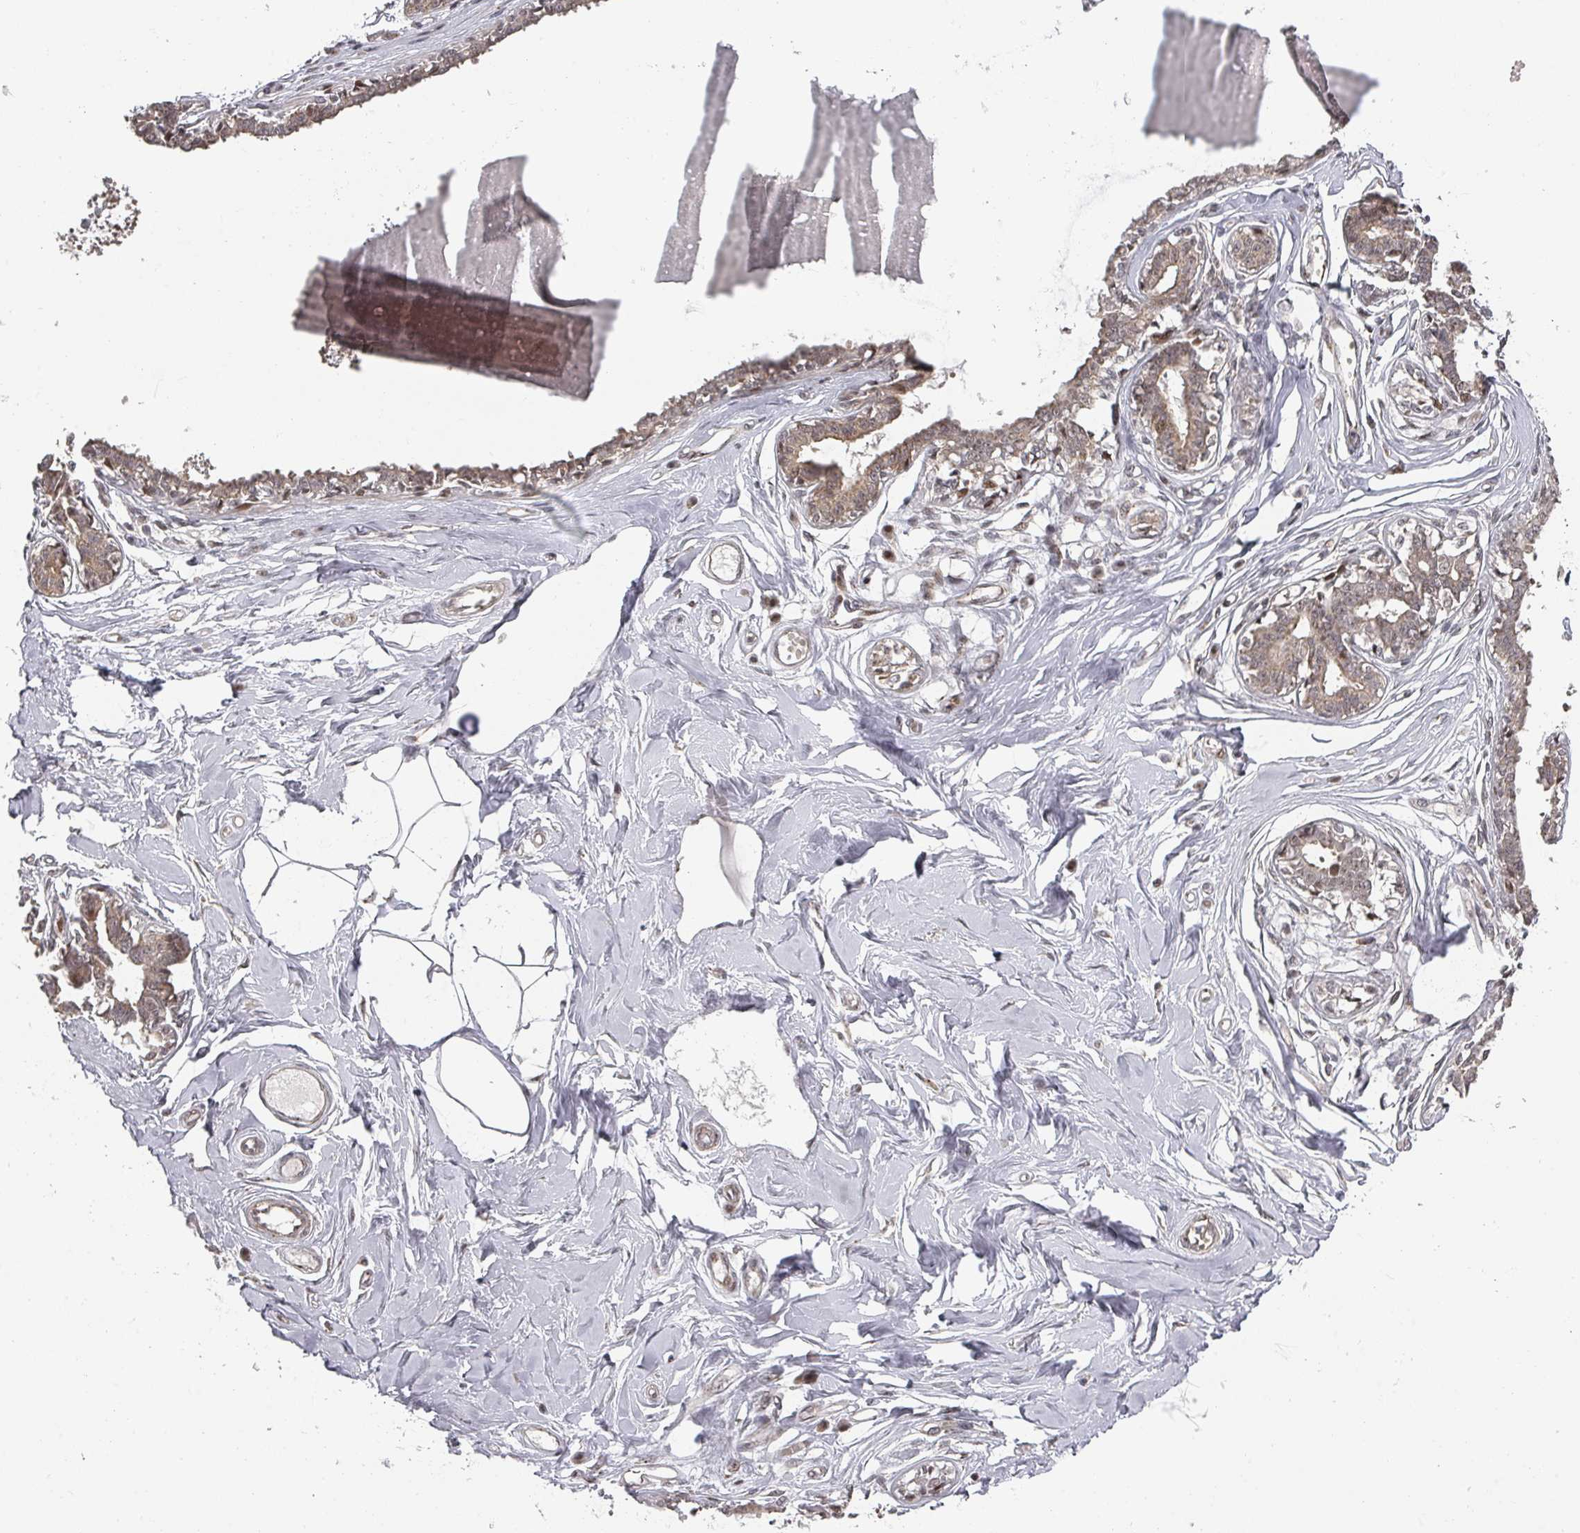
{"staining": {"intensity": "negative", "quantity": "none", "location": "none"}, "tissue": "breast", "cell_type": "Adipocytes", "image_type": "normal", "snomed": [{"axis": "morphology", "description": "Normal tissue, NOS"}, {"axis": "topography", "description": "Breast"}], "caption": "This is an immunohistochemistry (IHC) micrograph of unremarkable breast. There is no expression in adipocytes.", "gene": "KIF1C", "patient": {"sex": "female", "age": 45}}